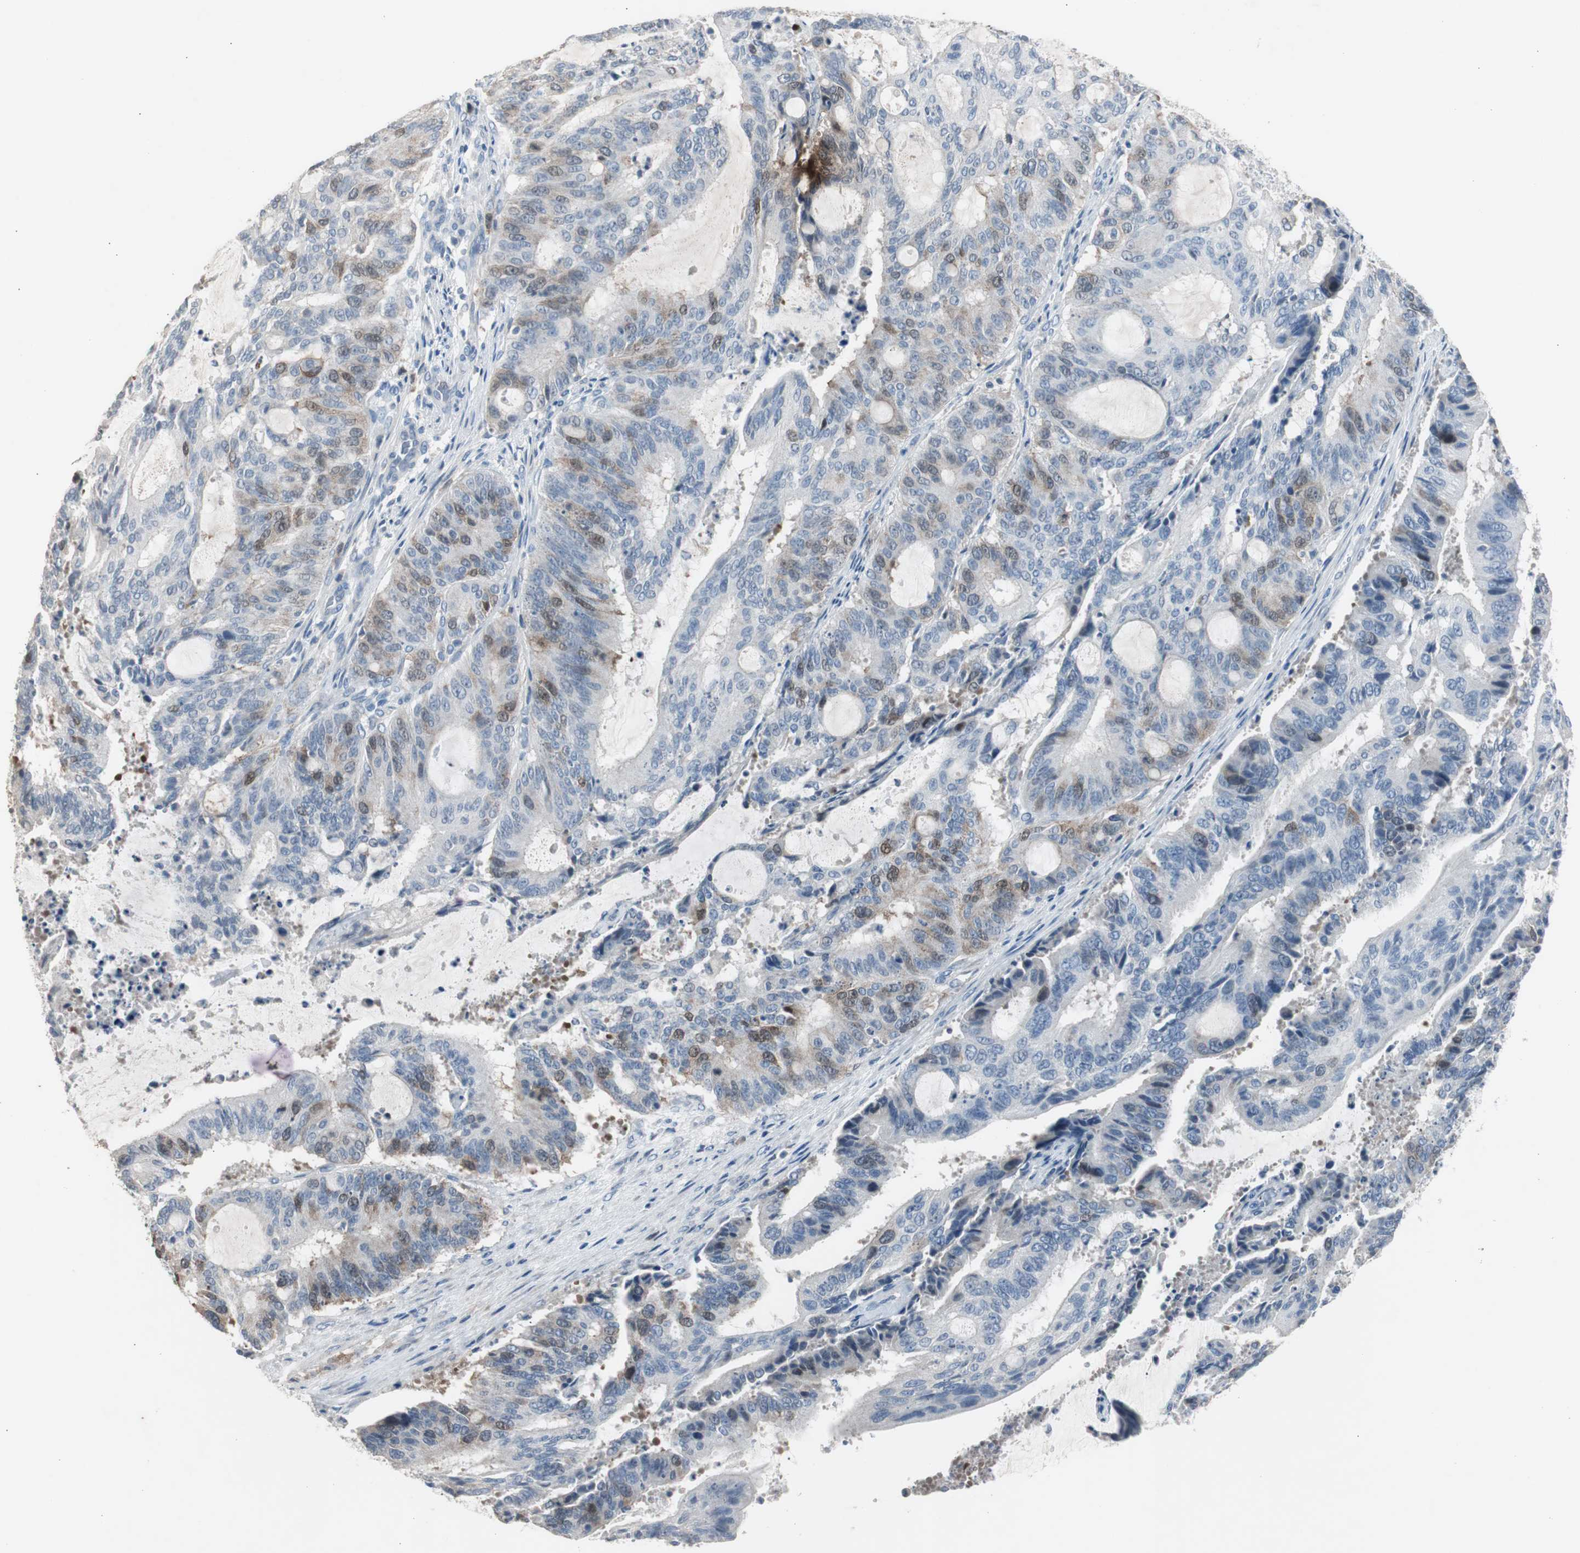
{"staining": {"intensity": "weak", "quantity": "25%-75%", "location": "cytoplasmic/membranous"}, "tissue": "liver cancer", "cell_type": "Tumor cells", "image_type": "cancer", "snomed": [{"axis": "morphology", "description": "Cholangiocarcinoma"}, {"axis": "topography", "description": "Liver"}], "caption": "This micrograph demonstrates immunohistochemistry staining of liver cholangiocarcinoma, with low weak cytoplasmic/membranous staining in approximately 25%-75% of tumor cells.", "gene": "TK1", "patient": {"sex": "female", "age": 73}}